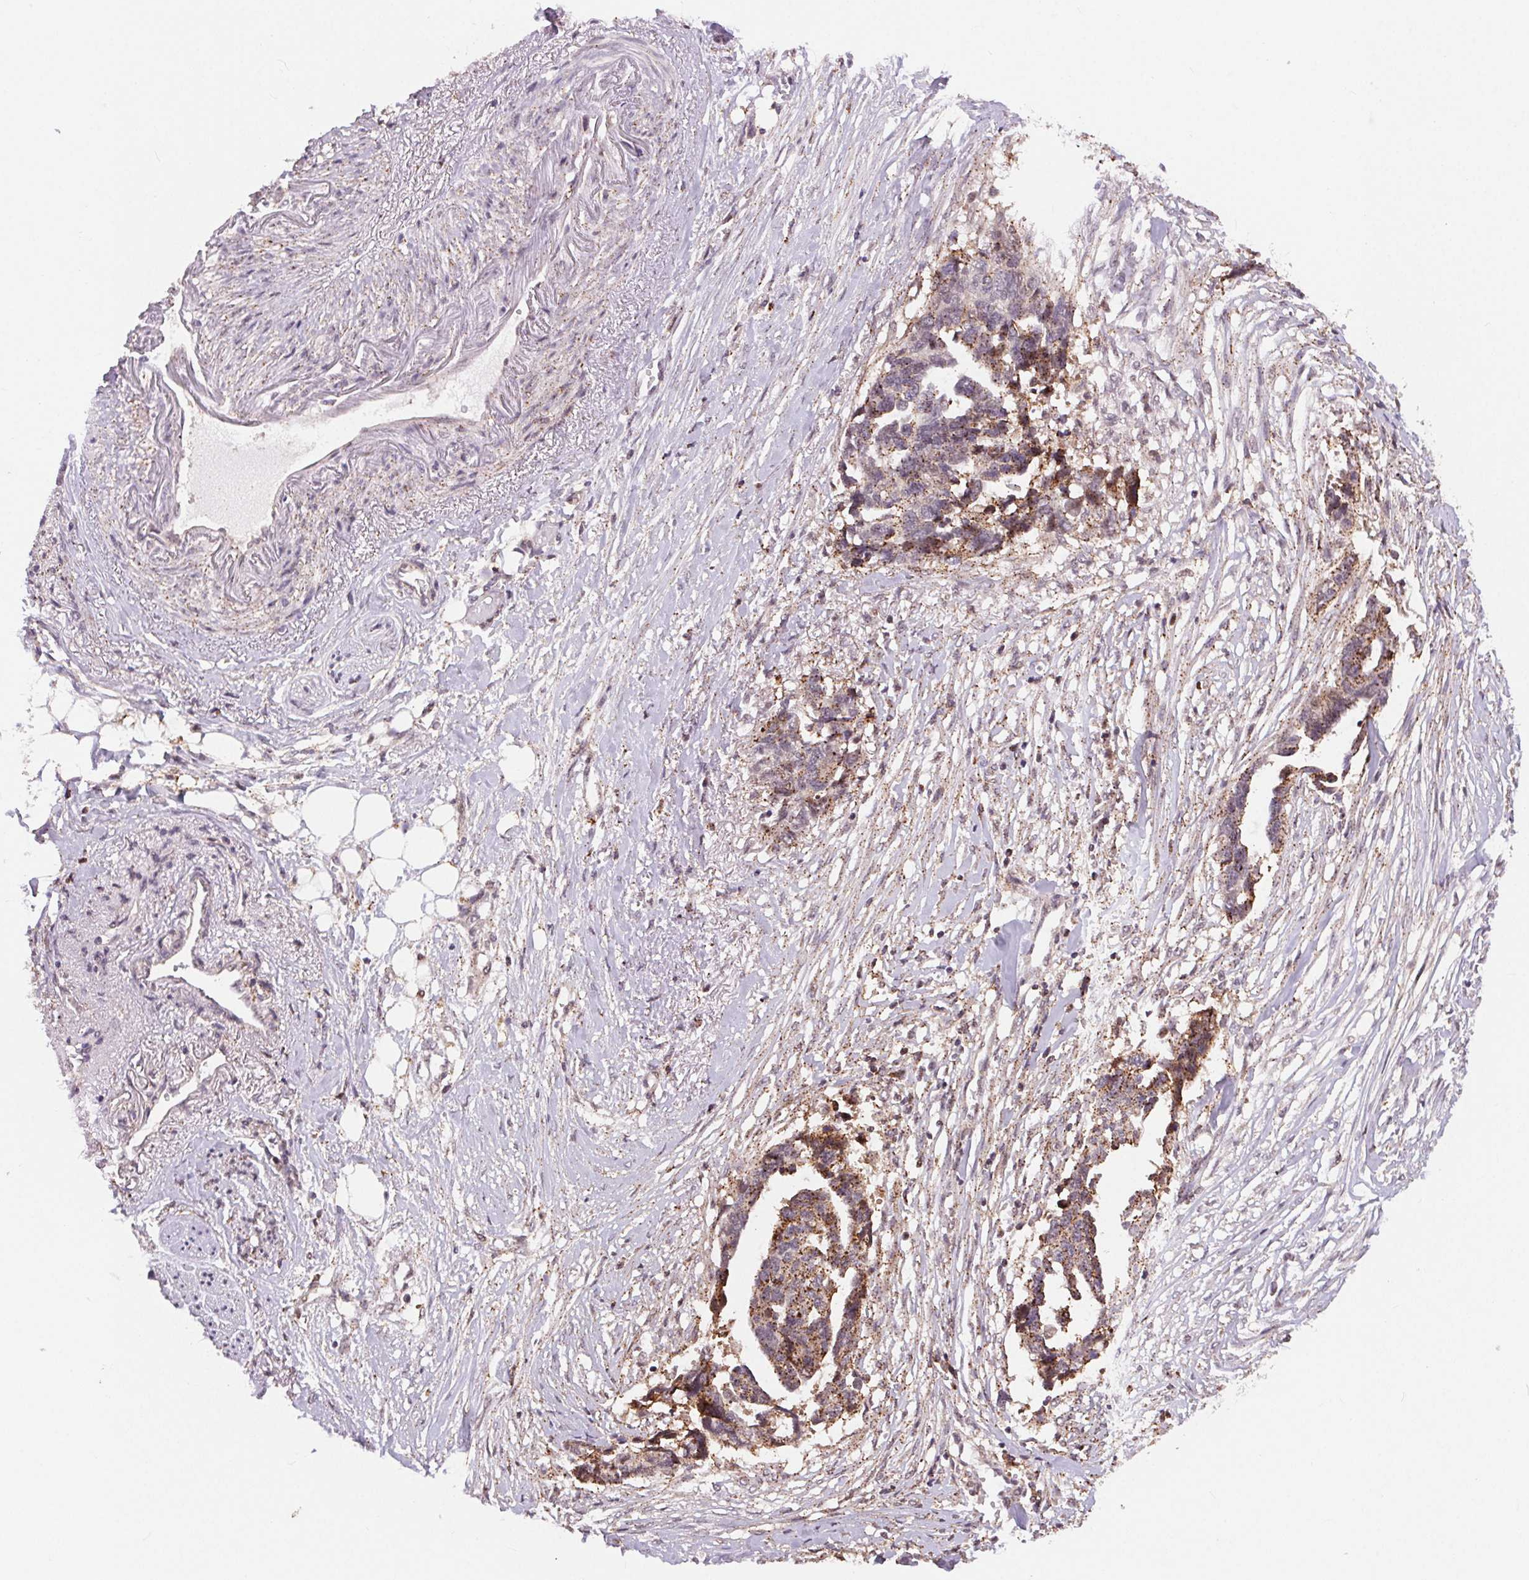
{"staining": {"intensity": "weak", "quantity": "25%-75%", "location": "cytoplasmic/membranous"}, "tissue": "ovarian cancer", "cell_type": "Tumor cells", "image_type": "cancer", "snomed": [{"axis": "morphology", "description": "Cystadenocarcinoma, serous, NOS"}, {"axis": "topography", "description": "Ovary"}], "caption": "Approximately 25%-75% of tumor cells in human ovarian serous cystadenocarcinoma display weak cytoplasmic/membranous protein expression as visualized by brown immunohistochemical staining.", "gene": "CHMP4B", "patient": {"sex": "female", "age": 69}}